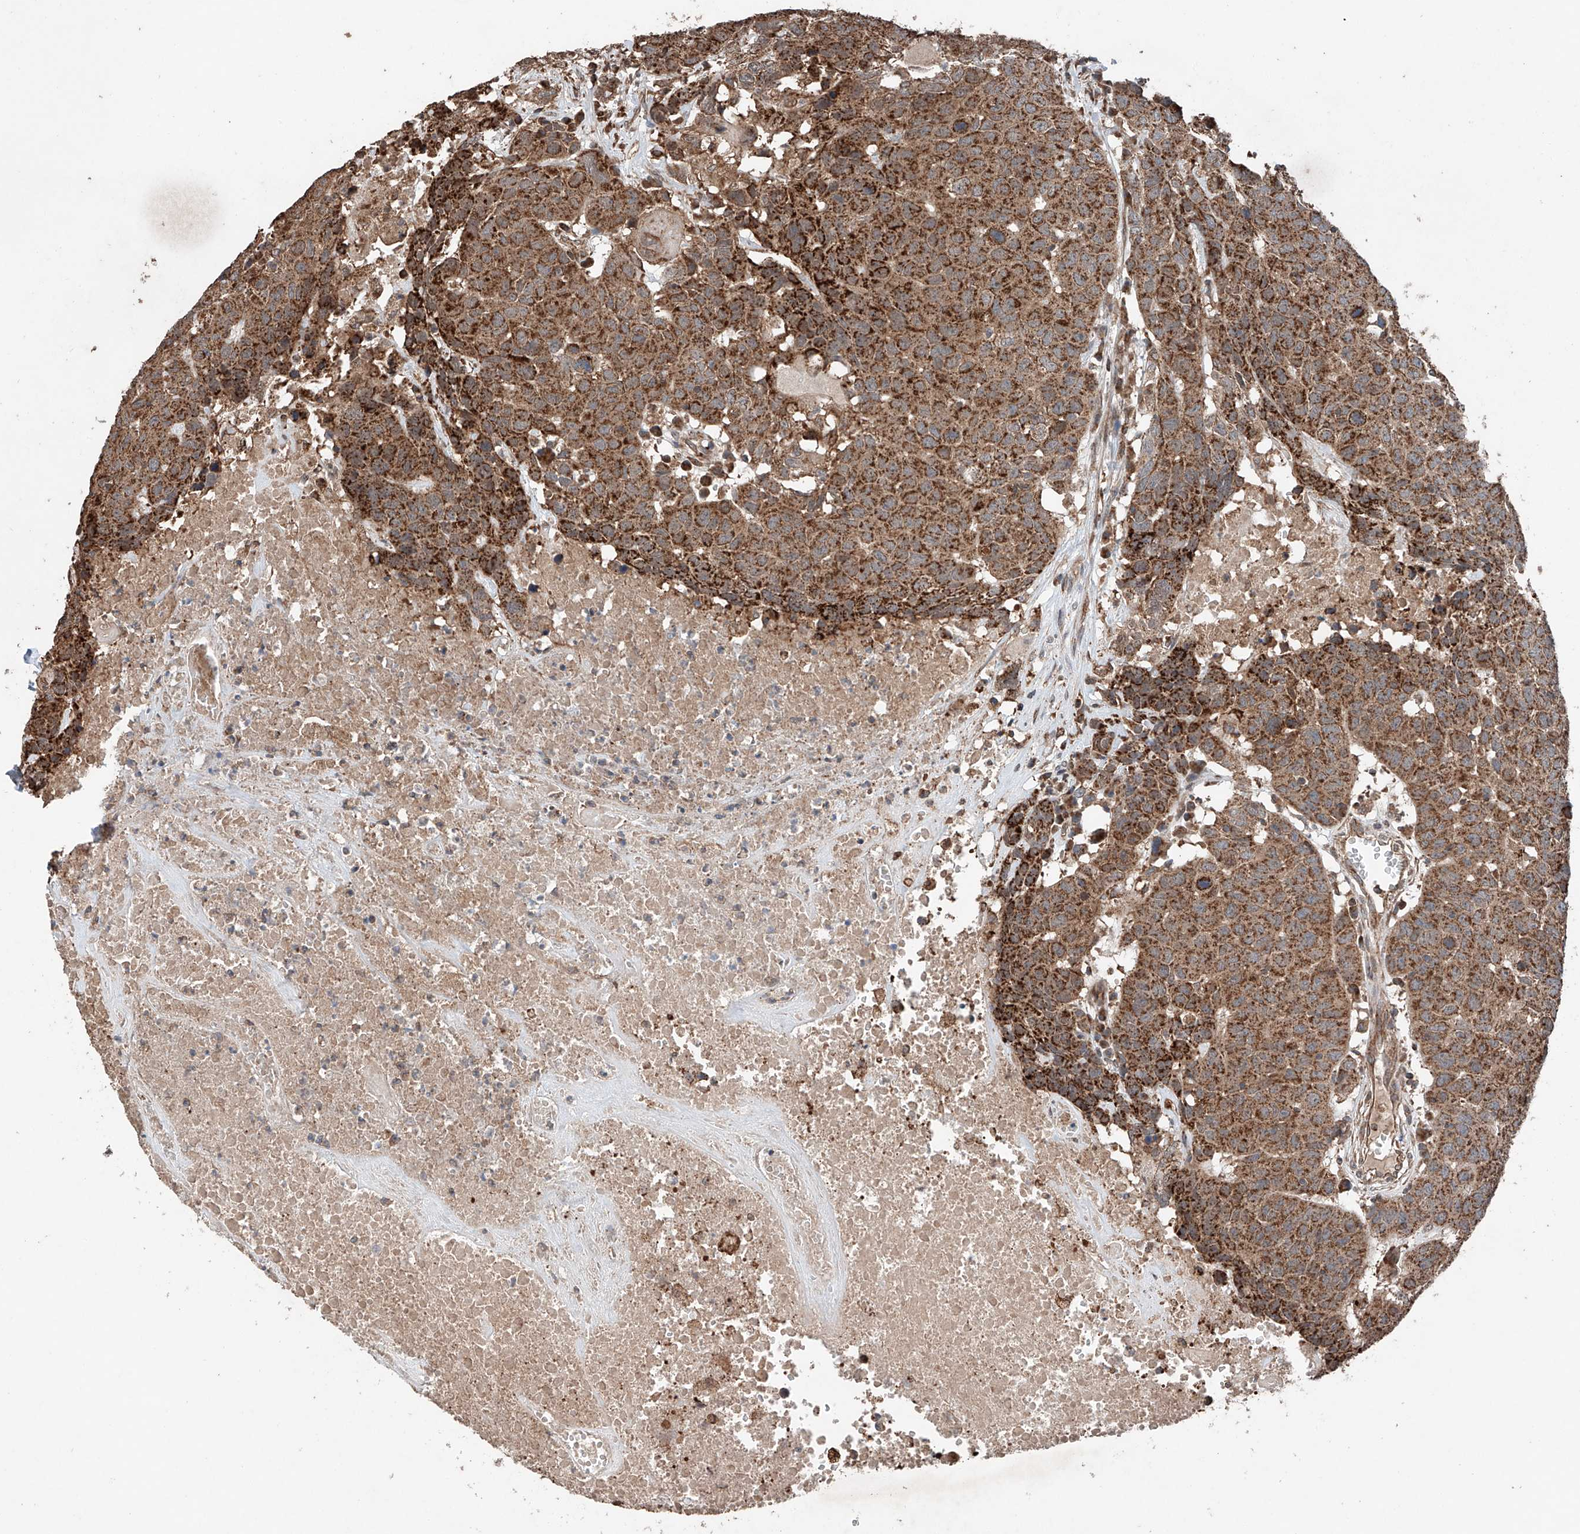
{"staining": {"intensity": "strong", "quantity": ">75%", "location": "cytoplasmic/membranous"}, "tissue": "head and neck cancer", "cell_type": "Tumor cells", "image_type": "cancer", "snomed": [{"axis": "morphology", "description": "Squamous cell carcinoma, NOS"}, {"axis": "topography", "description": "Head-Neck"}], "caption": "Head and neck cancer stained with DAB IHC reveals high levels of strong cytoplasmic/membranous positivity in about >75% of tumor cells. (DAB IHC, brown staining for protein, blue staining for nuclei).", "gene": "AP4B1", "patient": {"sex": "male", "age": 66}}